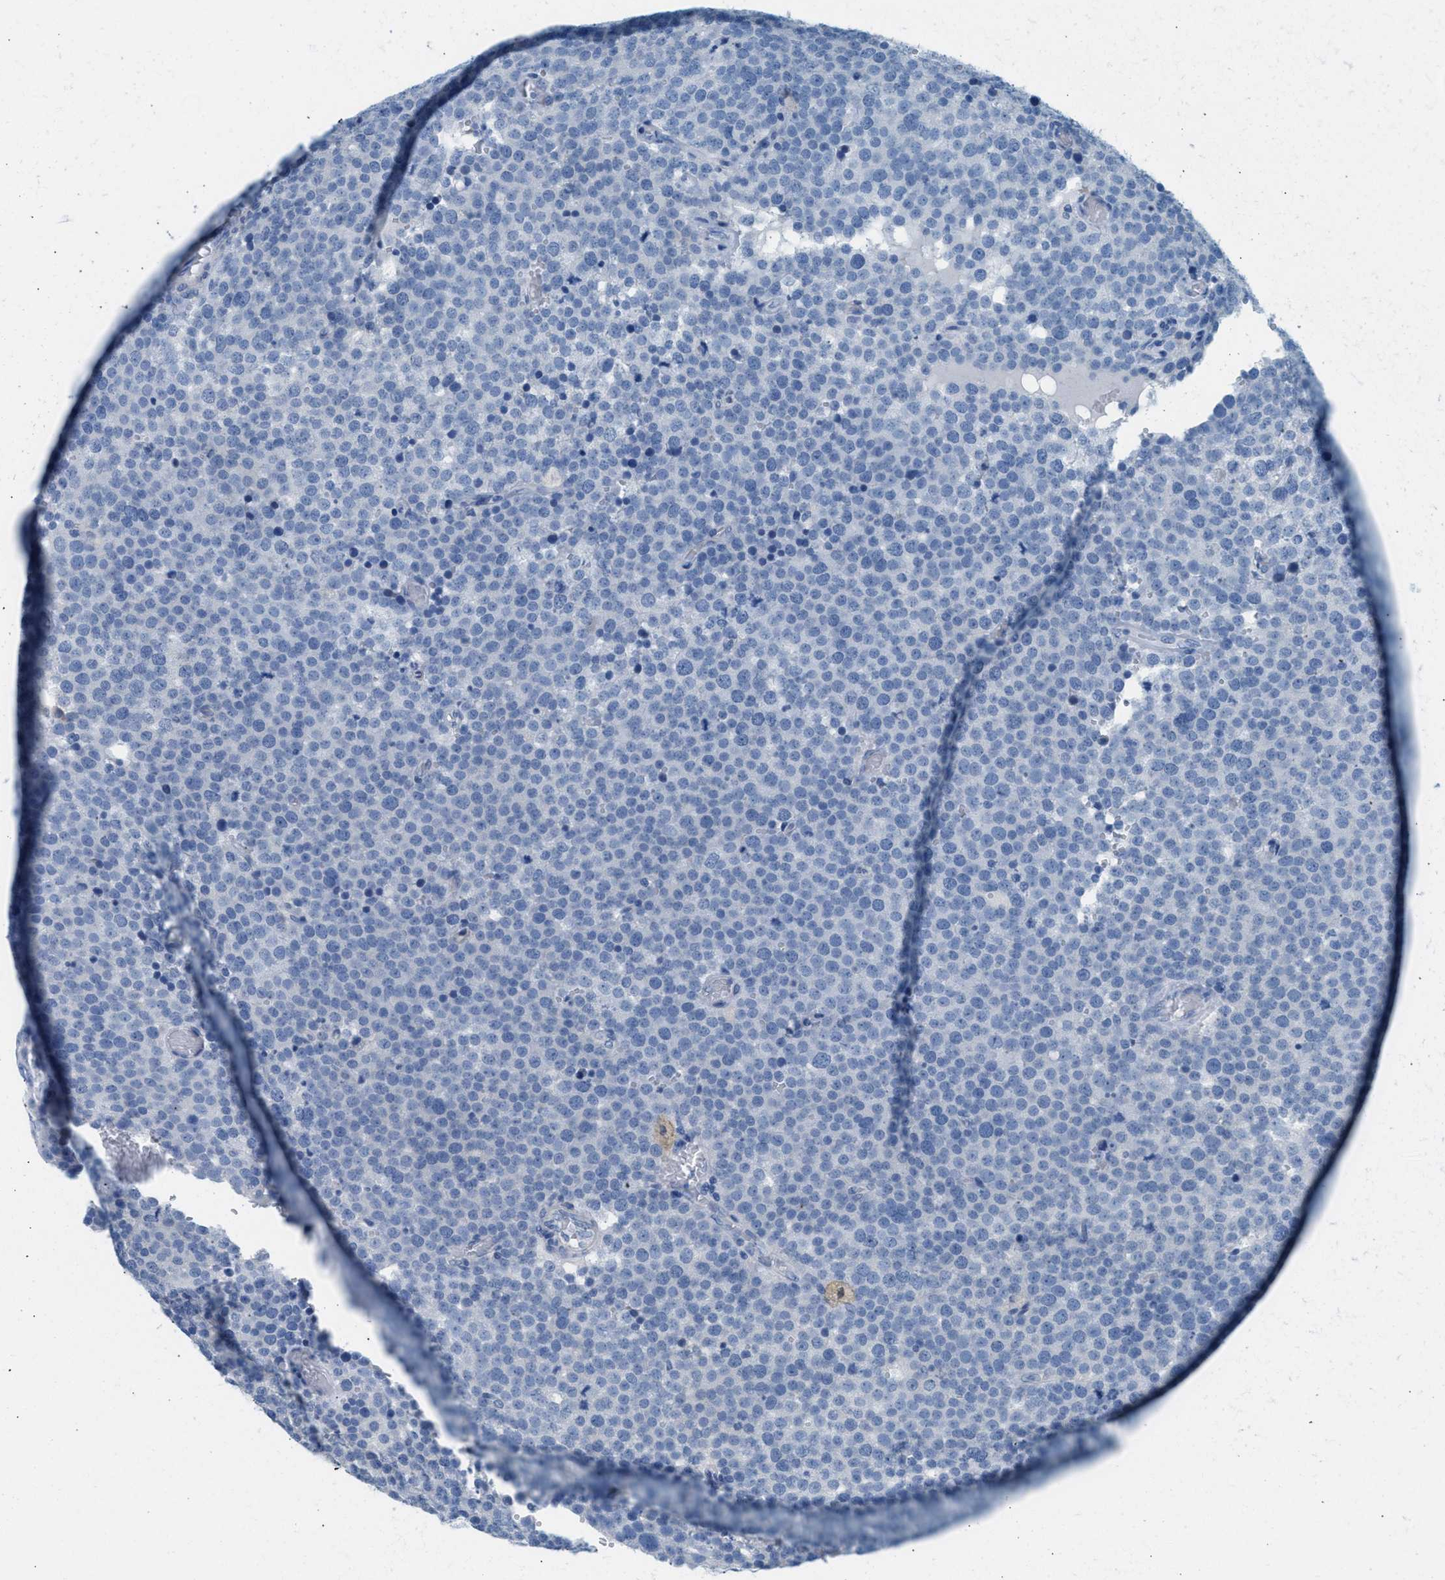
{"staining": {"intensity": "negative", "quantity": "none", "location": "none"}, "tissue": "testis cancer", "cell_type": "Tumor cells", "image_type": "cancer", "snomed": [{"axis": "morphology", "description": "Normal tissue, NOS"}, {"axis": "morphology", "description": "Seminoma, NOS"}, {"axis": "topography", "description": "Testis"}], "caption": "Testis cancer (seminoma) stained for a protein using IHC demonstrates no expression tumor cells.", "gene": "SPAM1", "patient": {"sex": "male", "age": 71}}